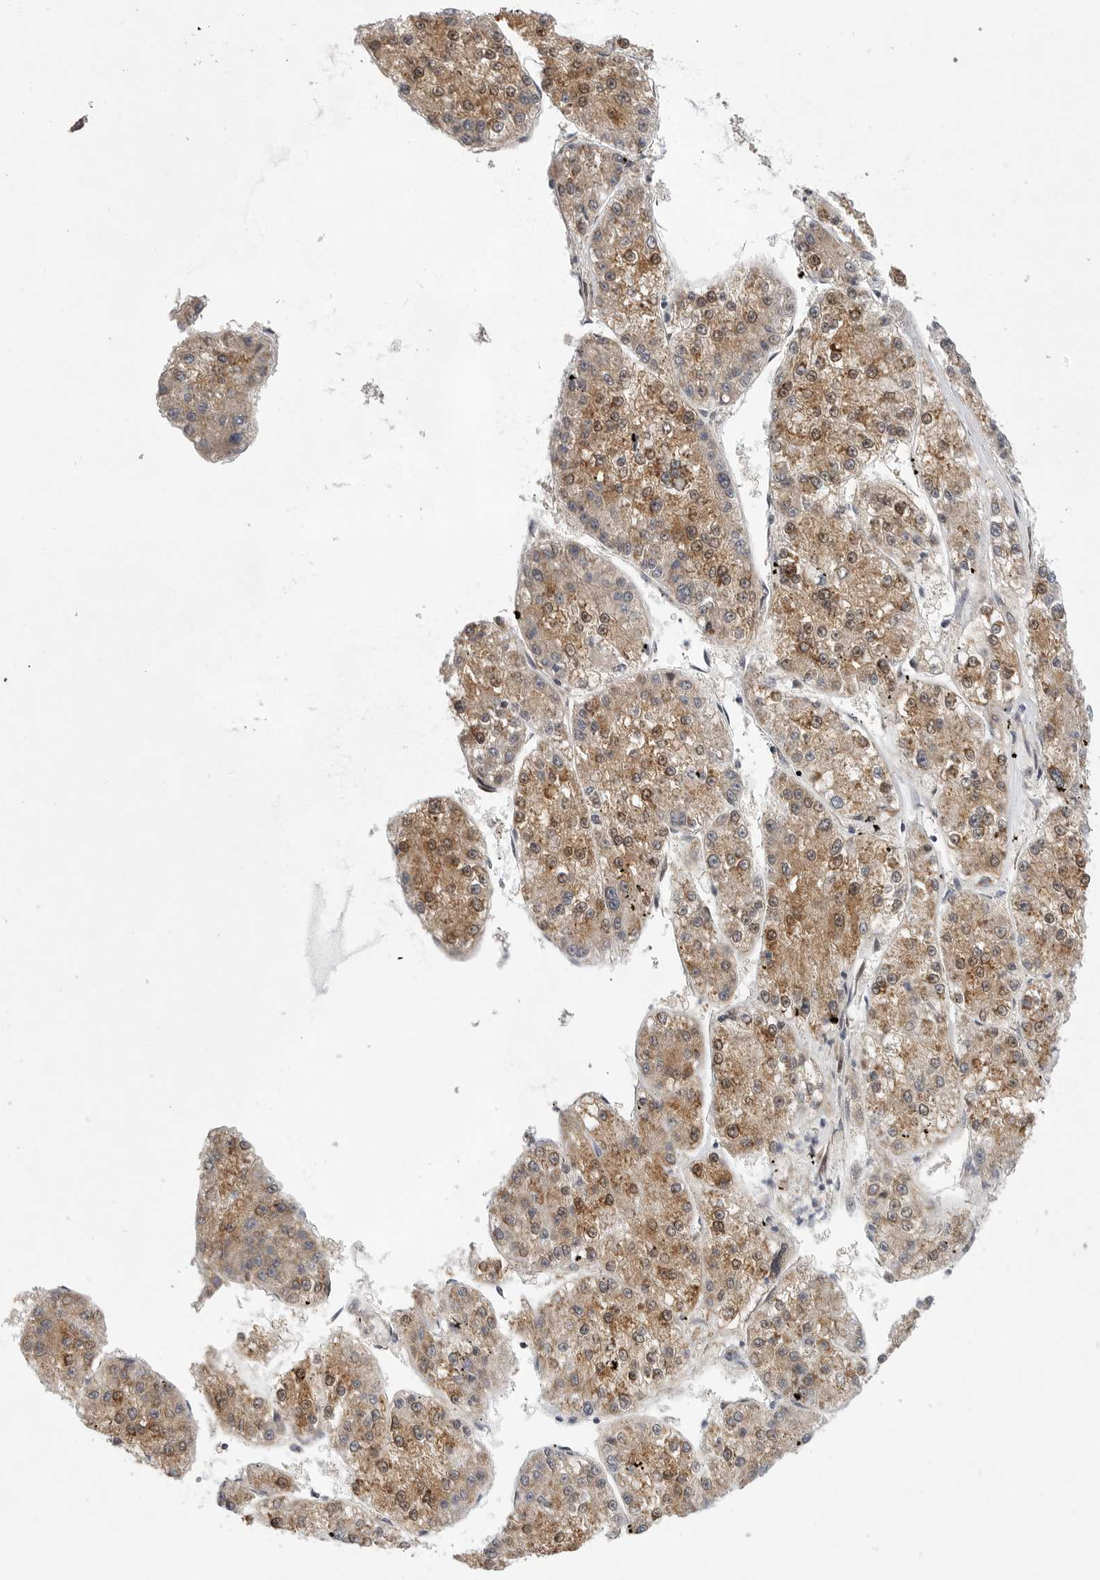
{"staining": {"intensity": "moderate", "quantity": ">75%", "location": "cytoplasmic/membranous,nuclear"}, "tissue": "liver cancer", "cell_type": "Tumor cells", "image_type": "cancer", "snomed": [{"axis": "morphology", "description": "Carcinoma, Hepatocellular, NOS"}, {"axis": "topography", "description": "Liver"}], "caption": "Immunohistochemistry of liver cancer (hepatocellular carcinoma) exhibits medium levels of moderate cytoplasmic/membranous and nuclear staining in about >75% of tumor cells. The staining was performed using DAB (3,3'-diaminobenzidine), with brown indicating positive protein expression. Nuclei are stained blue with hematoxylin.", "gene": "FBXO43", "patient": {"sex": "female", "age": 73}}